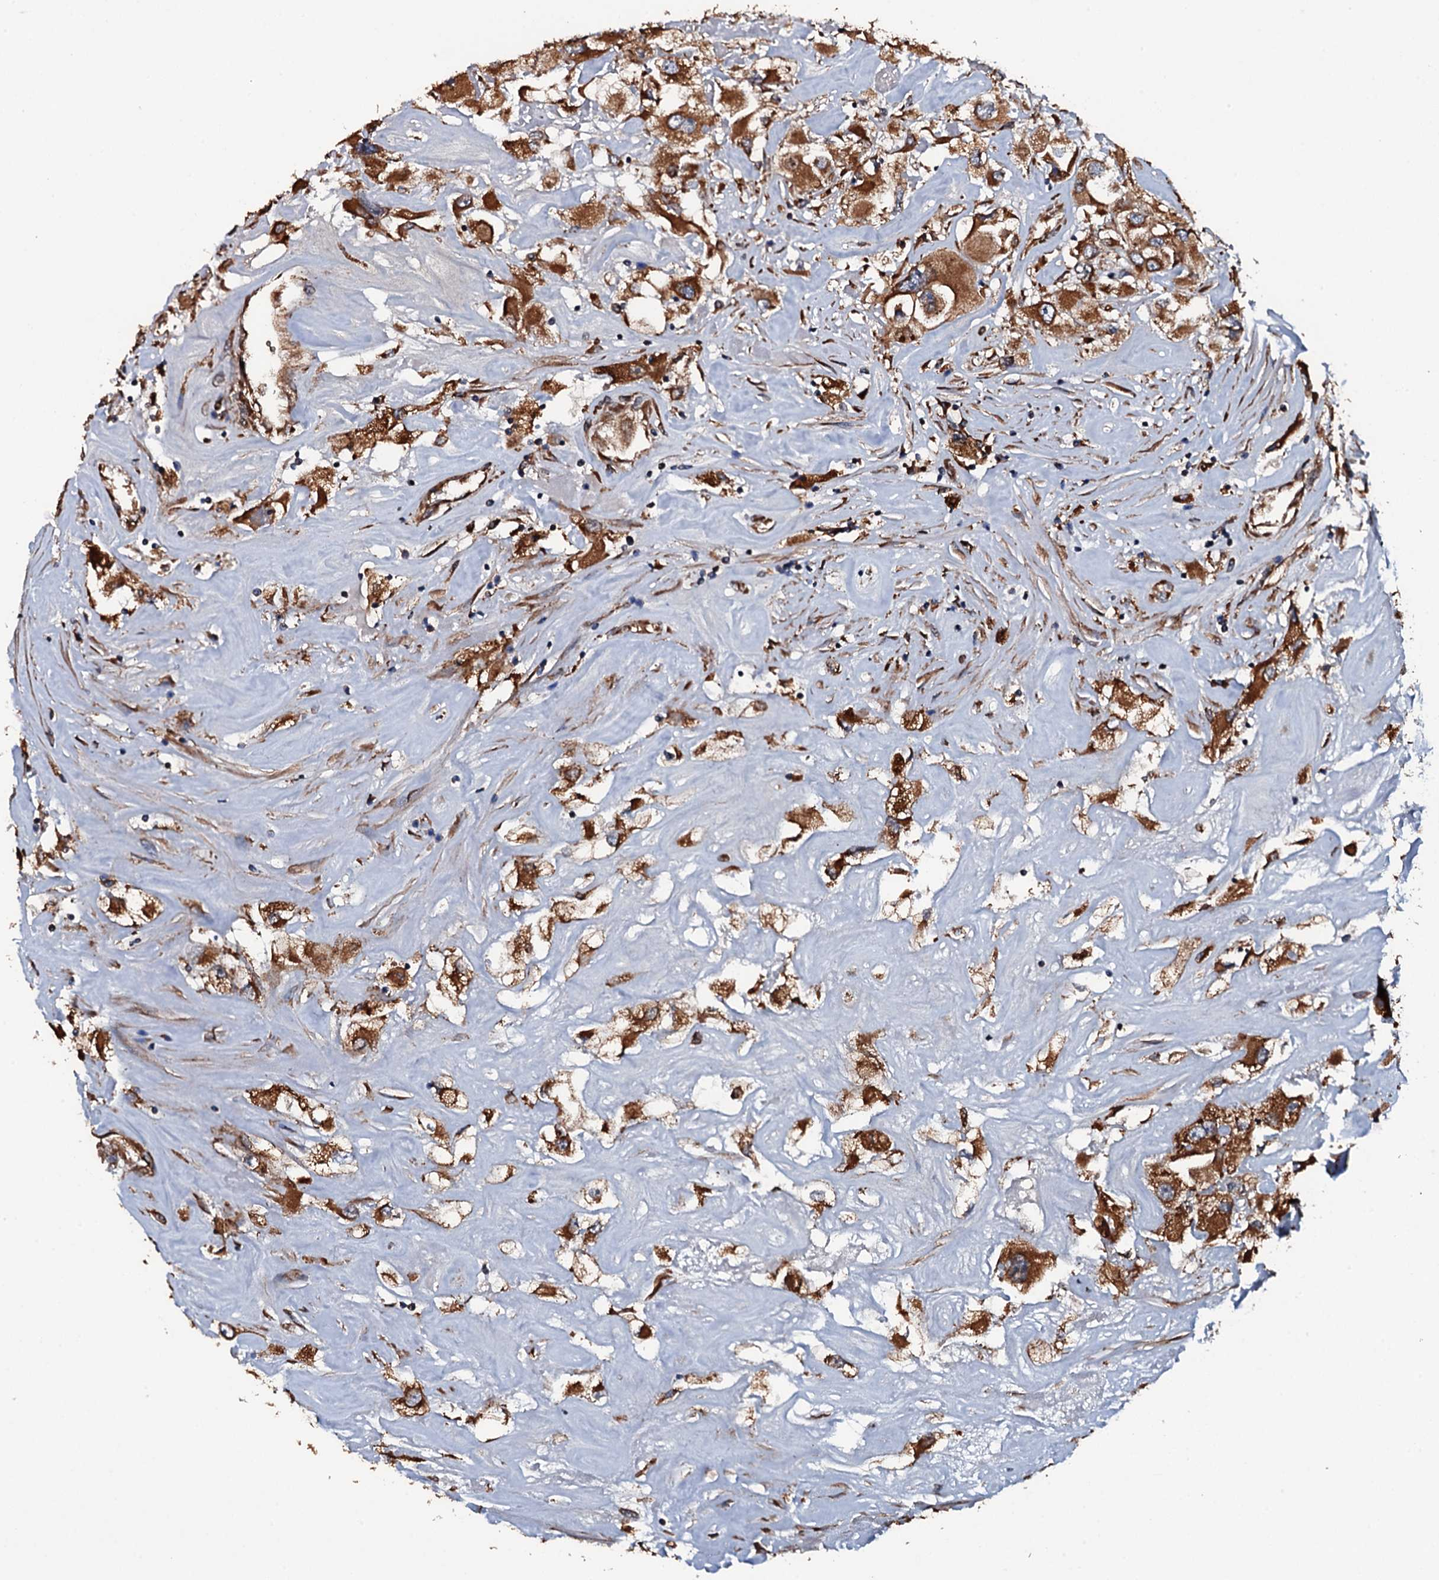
{"staining": {"intensity": "strong", "quantity": ">75%", "location": "cytoplasmic/membranous"}, "tissue": "renal cancer", "cell_type": "Tumor cells", "image_type": "cancer", "snomed": [{"axis": "morphology", "description": "Adenocarcinoma, NOS"}, {"axis": "topography", "description": "Kidney"}], "caption": "Renal cancer (adenocarcinoma) stained with DAB immunohistochemistry reveals high levels of strong cytoplasmic/membranous staining in approximately >75% of tumor cells. (Brightfield microscopy of DAB IHC at high magnification).", "gene": "RAB12", "patient": {"sex": "female", "age": 52}}